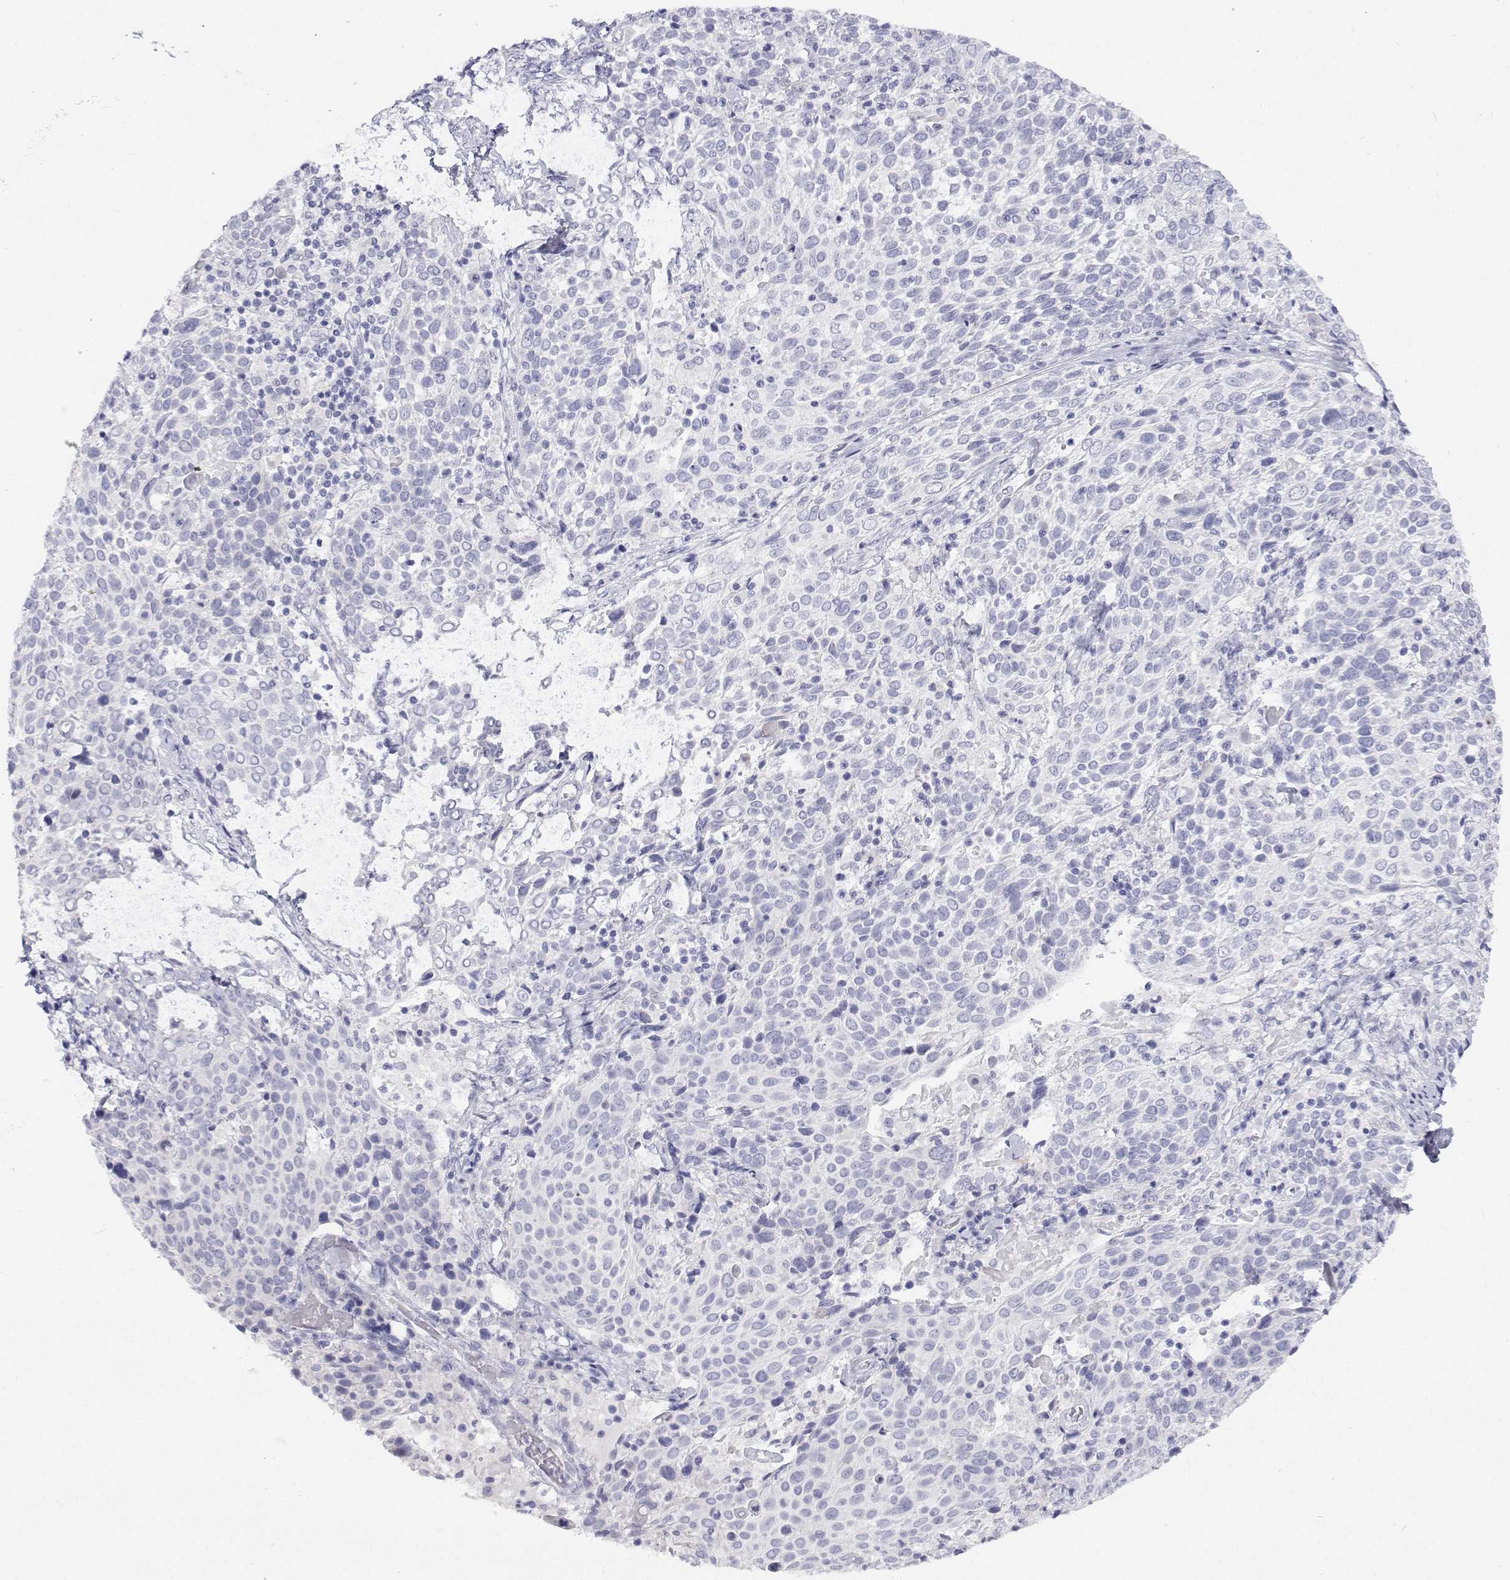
{"staining": {"intensity": "negative", "quantity": "none", "location": "none"}, "tissue": "cervical cancer", "cell_type": "Tumor cells", "image_type": "cancer", "snomed": [{"axis": "morphology", "description": "Squamous cell carcinoma, NOS"}, {"axis": "topography", "description": "Cervix"}], "caption": "Histopathology image shows no significant protein staining in tumor cells of squamous cell carcinoma (cervical).", "gene": "NCR2", "patient": {"sex": "female", "age": 61}}